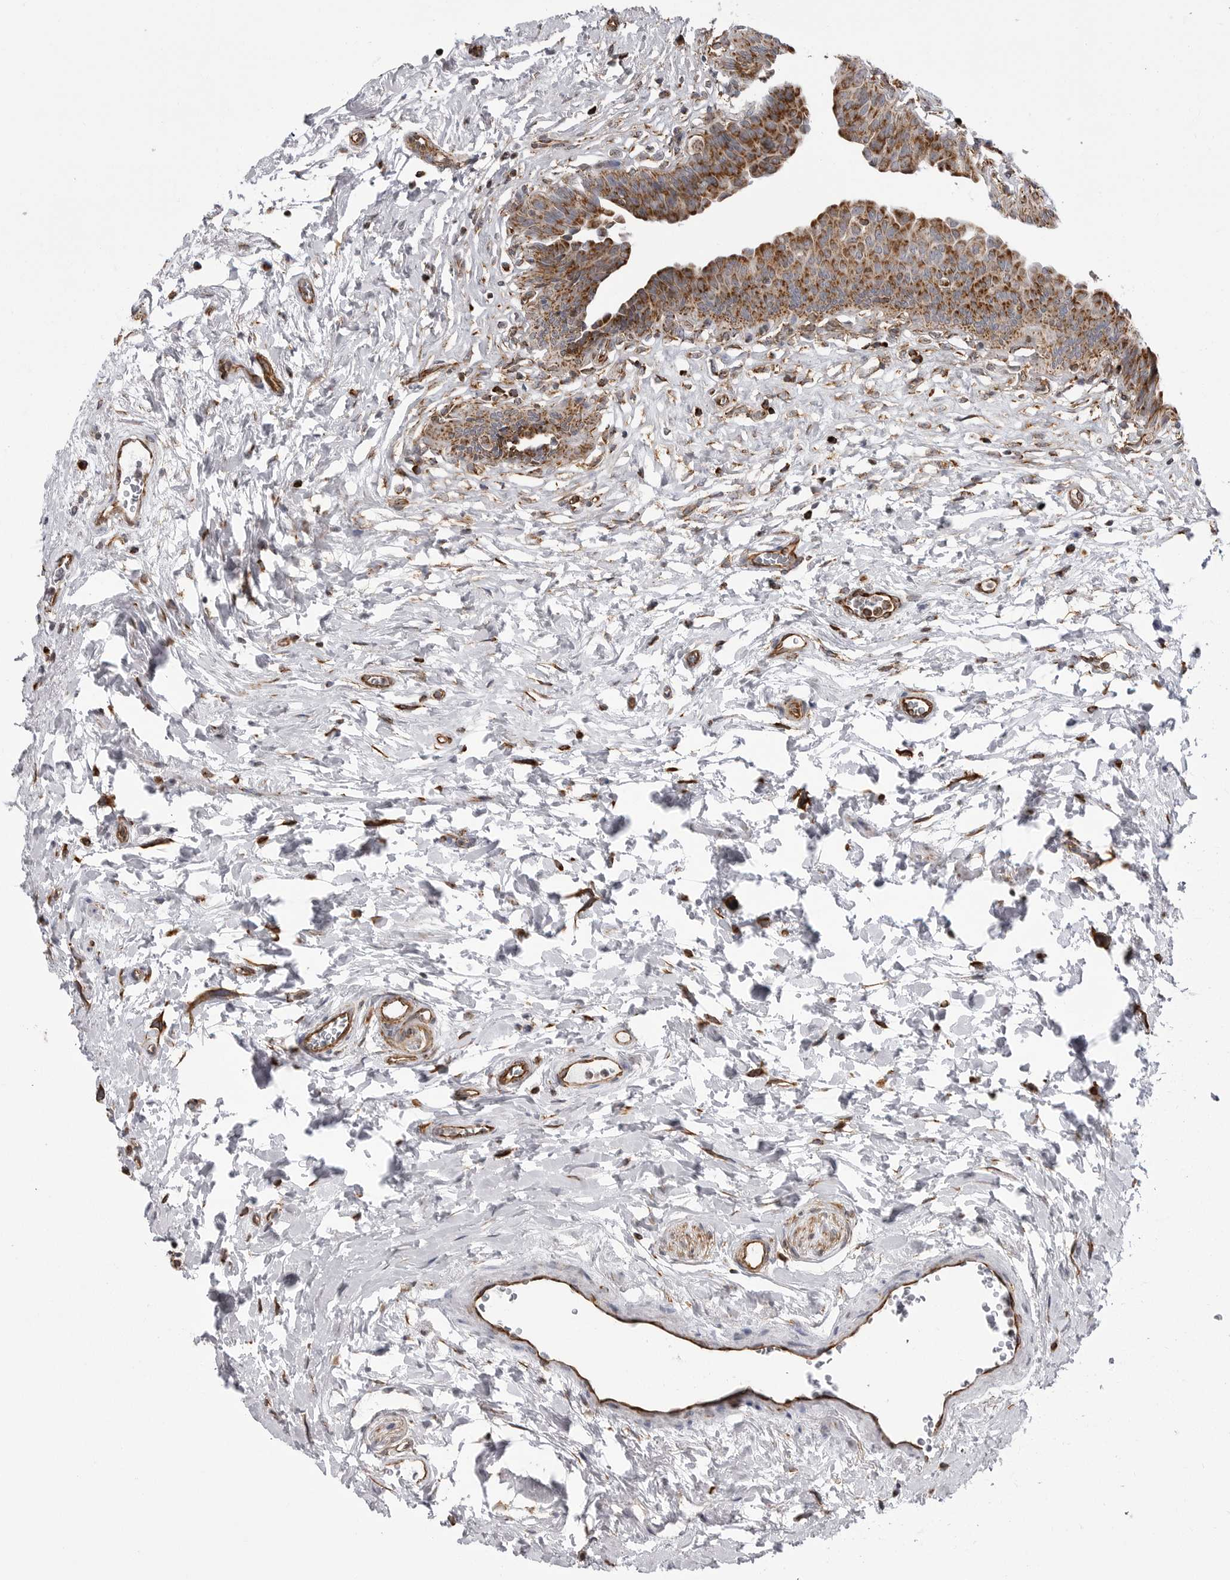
{"staining": {"intensity": "strong", "quantity": ">75%", "location": "cytoplasmic/membranous"}, "tissue": "urinary bladder", "cell_type": "Urothelial cells", "image_type": "normal", "snomed": [{"axis": "morphology", "description": "Normal tissue, NOS"}, {"axis": "topography", "description": "Urinary bladder"}], "caption": "Strong cytoplasmic/membranous positivity for a protein is seen in approximately >75% of urothelial cells of benign urinary bladder using IHC.", "gene": "FH", "patient": {"sex": "male", "age": 83}}